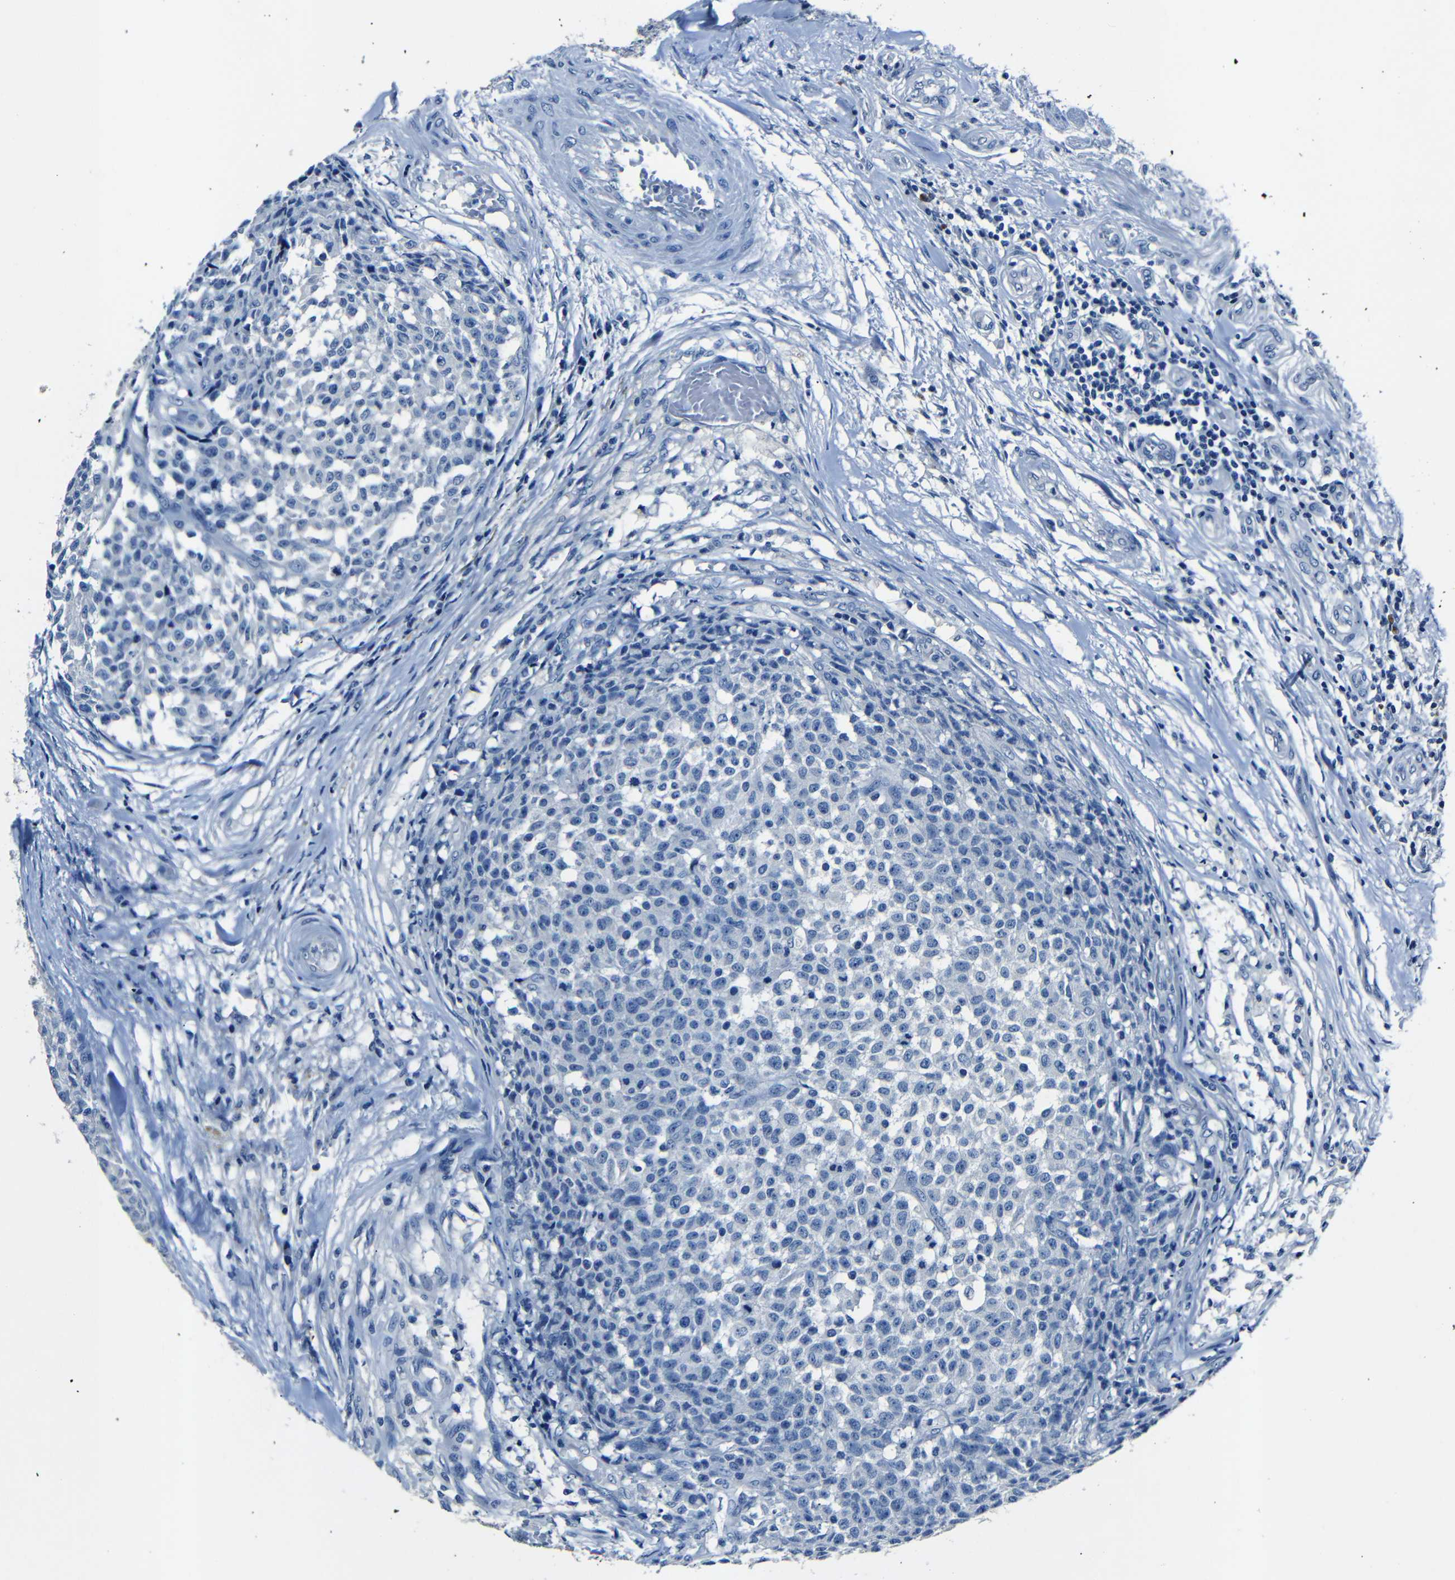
{"staining": {"intensity": "negative", "quantity": "none", "location": "none"}, "tissue": "testis cancer", "cell_type": "Tumor cells", "image_type": "cancer", "snomed": [{"axis": "morphology", "description": "Seminoma, NOS"}, {"axis": "topography", "description": "Testis"}], "caption": "Immunohistochemistry (IHC) photomicrograph of testis cancer (seminoma) stained for a protein (brown), which reveals no positivity in tumor cells.", "gene": "NCMAP", "patient": {"sex": "male", "age": 59}}